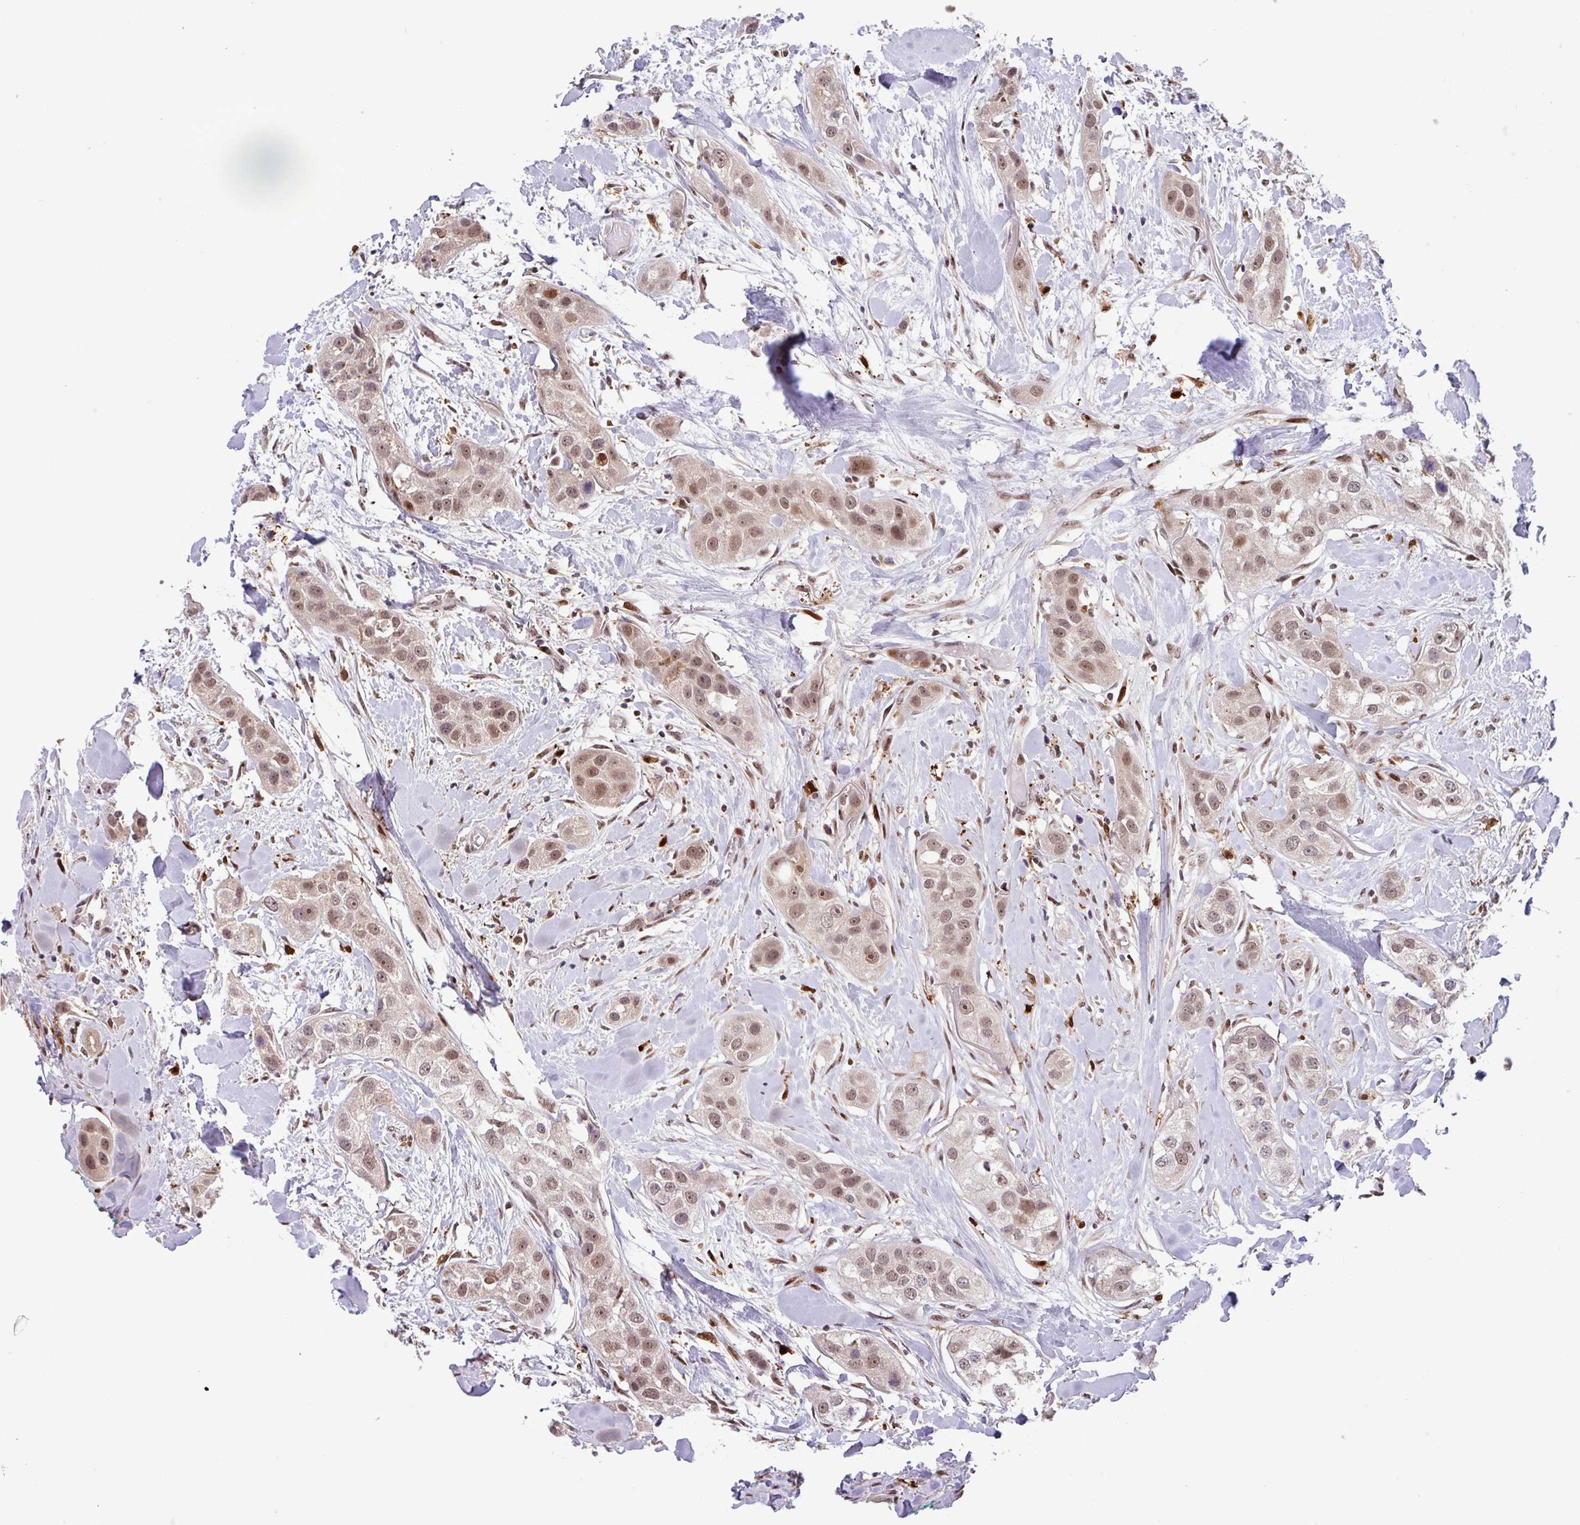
{"staining": {"intensity": "moderate", "quantity": ">75%", "location": "nuclear"}, "tissue": "head and neck cancer", "cell_type": "Tumor cells", "image_type": "cancer", "snomed": [{"axis": "morphology", "description": "Normal tissue, NOS"}, {"axis": "morphology", "description": "Squamous cell carcinoma, NOS"}, {"axis": "topography", "description": "Skeletal muscle"}, {"axis": "topography", "description": "Head-Neck"}], "caption": "Immunohistochemistry (IHC) staining of squamous cell carcinoma (head and neck), which reveals medium levels of moderate nuclear staining in approximately >75% of tumor cells indicating moderate nuclear protein expression. The staining was performed using DAB (brown) for protein detection and nuclei were counterstained in hematoxylin (blue).", "gene": "BRD3", "patient": {"sex": "male", "age": 51}}